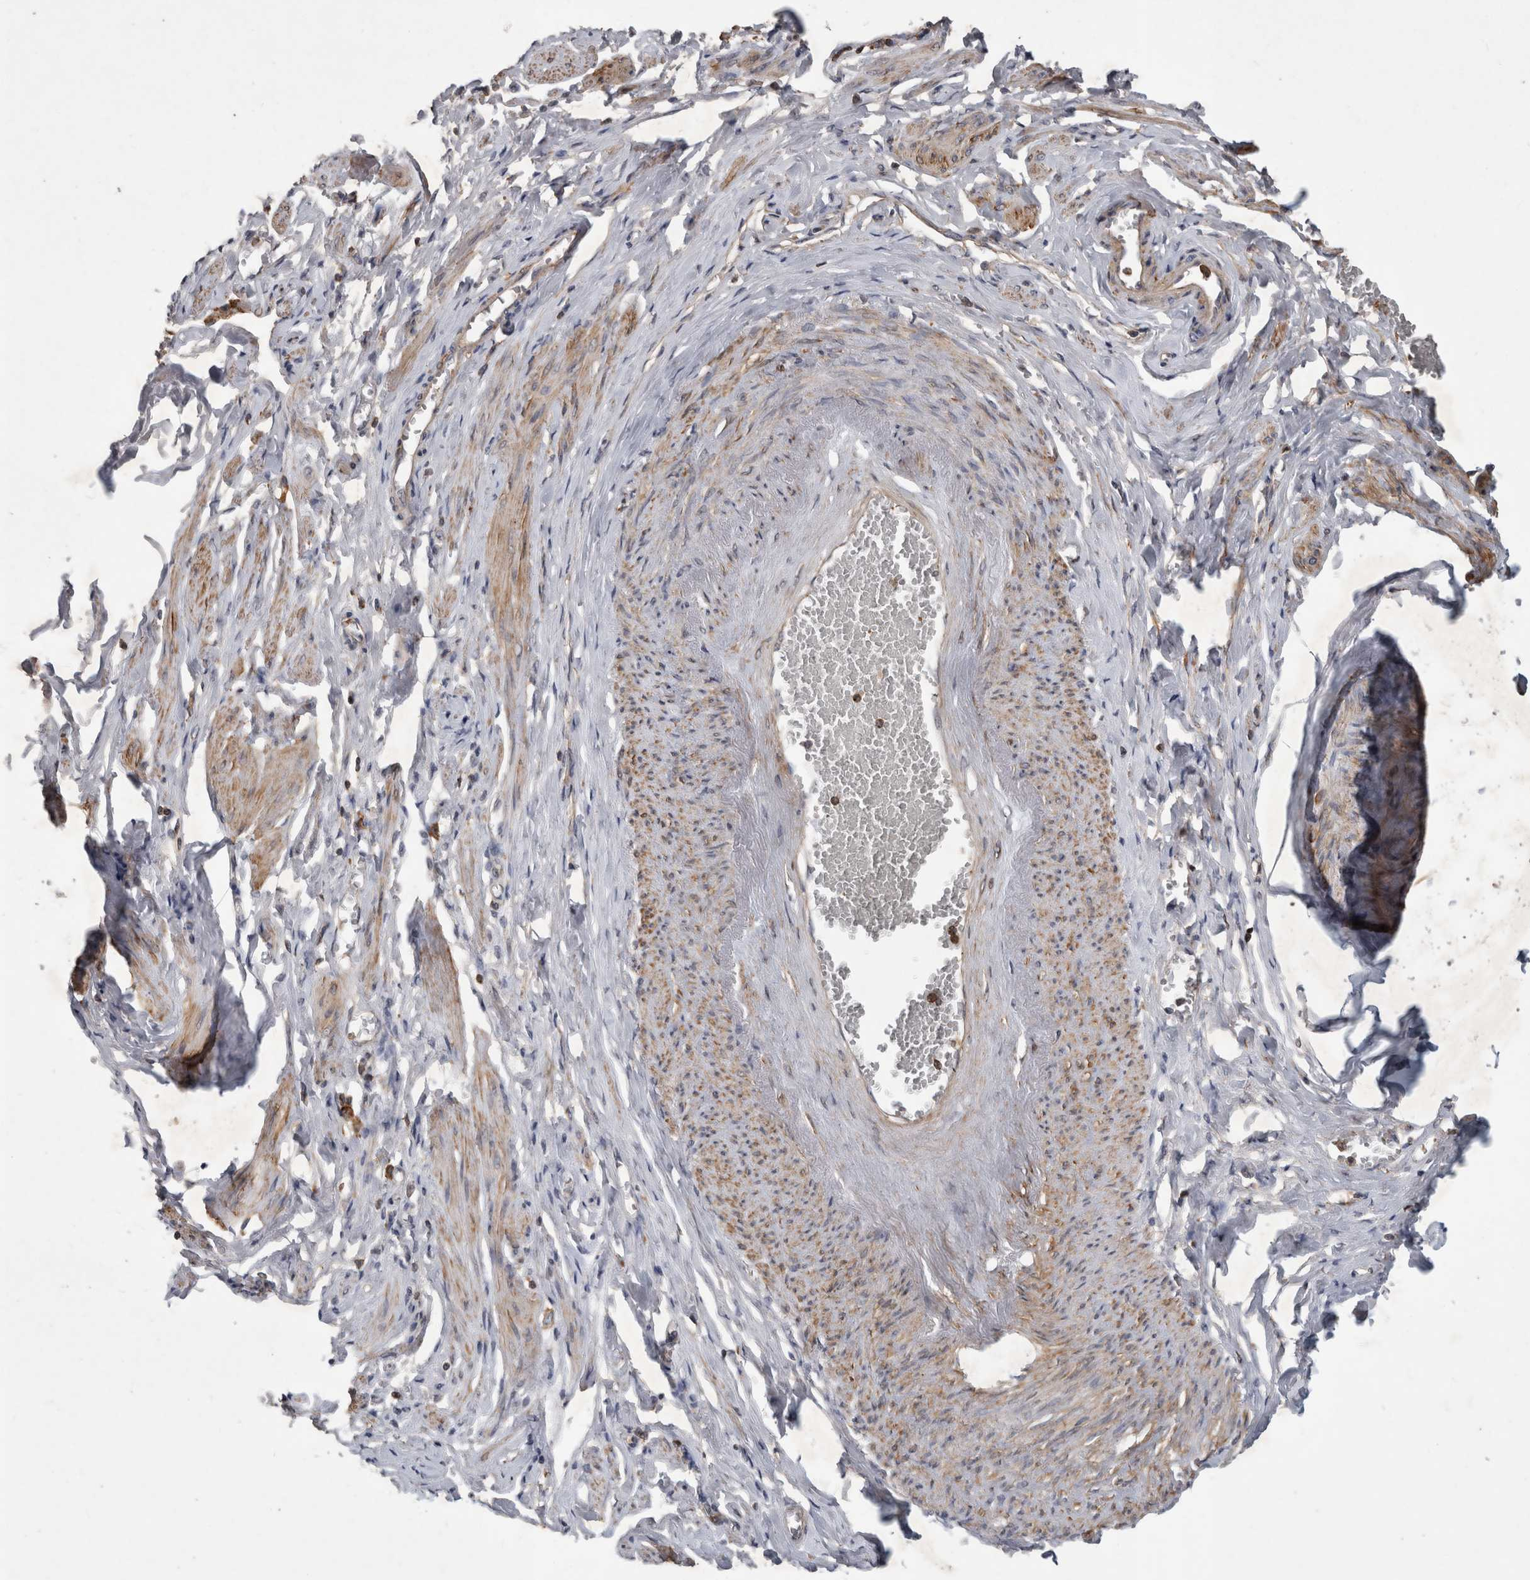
{"staining": {"intensity": "negative", "quantity": "none", "location": "none"}, "tissue": "adipose tissue", "cell_type": "Adipocytes", "image_type": "normal", "snomed": [{"axis": "morphology", "description": "Normal tissue, NOS"}, {"axis": "topography", "description": "Vascular tissue"}, {"axis": "topography", "description": "Fallopian tube"}, {"axis": "topography", "description": "Ovary"}], "caption": "IHC of normal adipose tissue exhibits no positivity in adipocytes.", "gene": "SPATA48", "patient": {"sex": "female", "age": 67}}